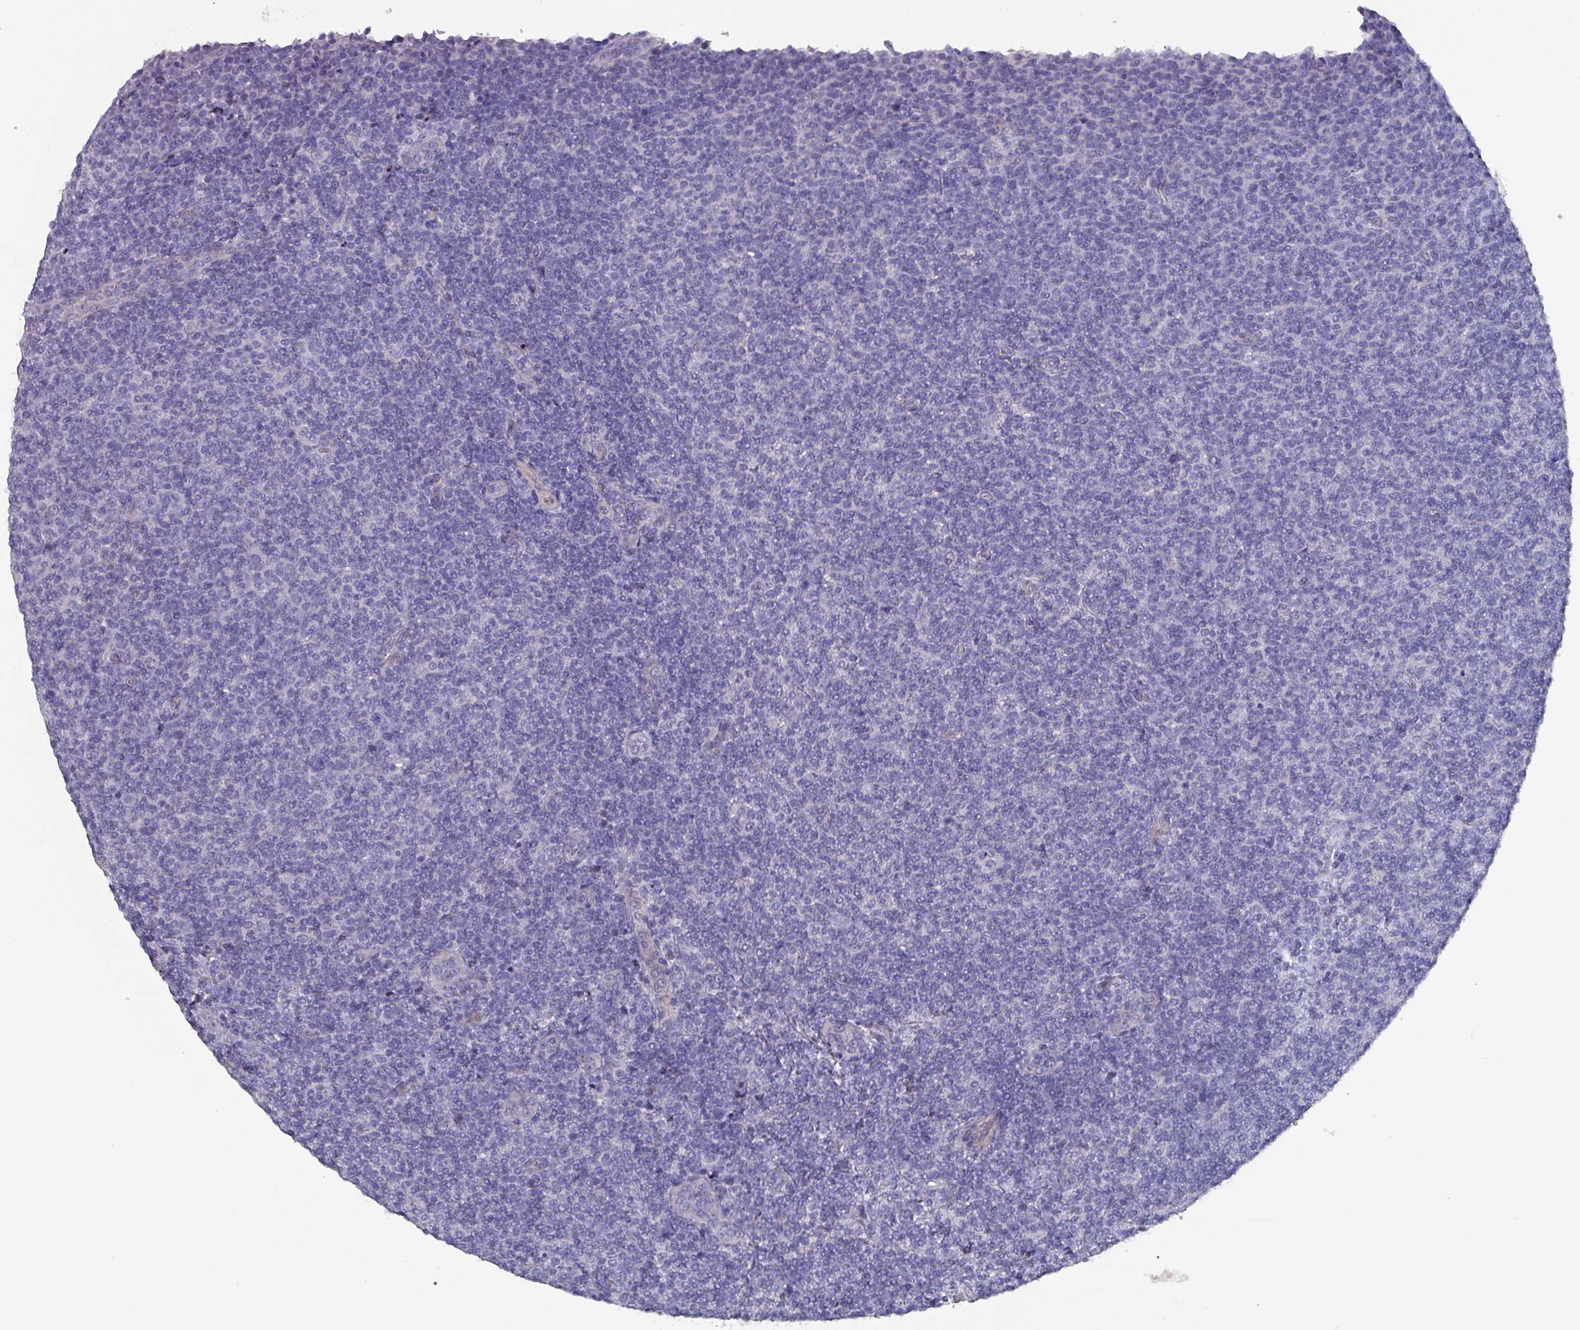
{"staining": {"intensity": "negative", "quantity": "none", "location": "none"}, "tissue": "lymphoma", "cell_type": "Tumor cells", "image_type": "cancer", "snomed": [{"axis": "morphology", "description": "Malignant lymphoma, non-Hodgkin's type, Low grade"}, {"axis": "topography", "description": "Lymph node"}], "caption": "IHC photomicrograph of low-grade malignant lymphoma, non-Hodgkin's type stained for a protein (brown), which shows no staining in tumor cells. (Immunohistochemistry, brightfield microscopy, high magnification).", "gene": "DRD5", "patient": {"sex": "male", "age": 66}}